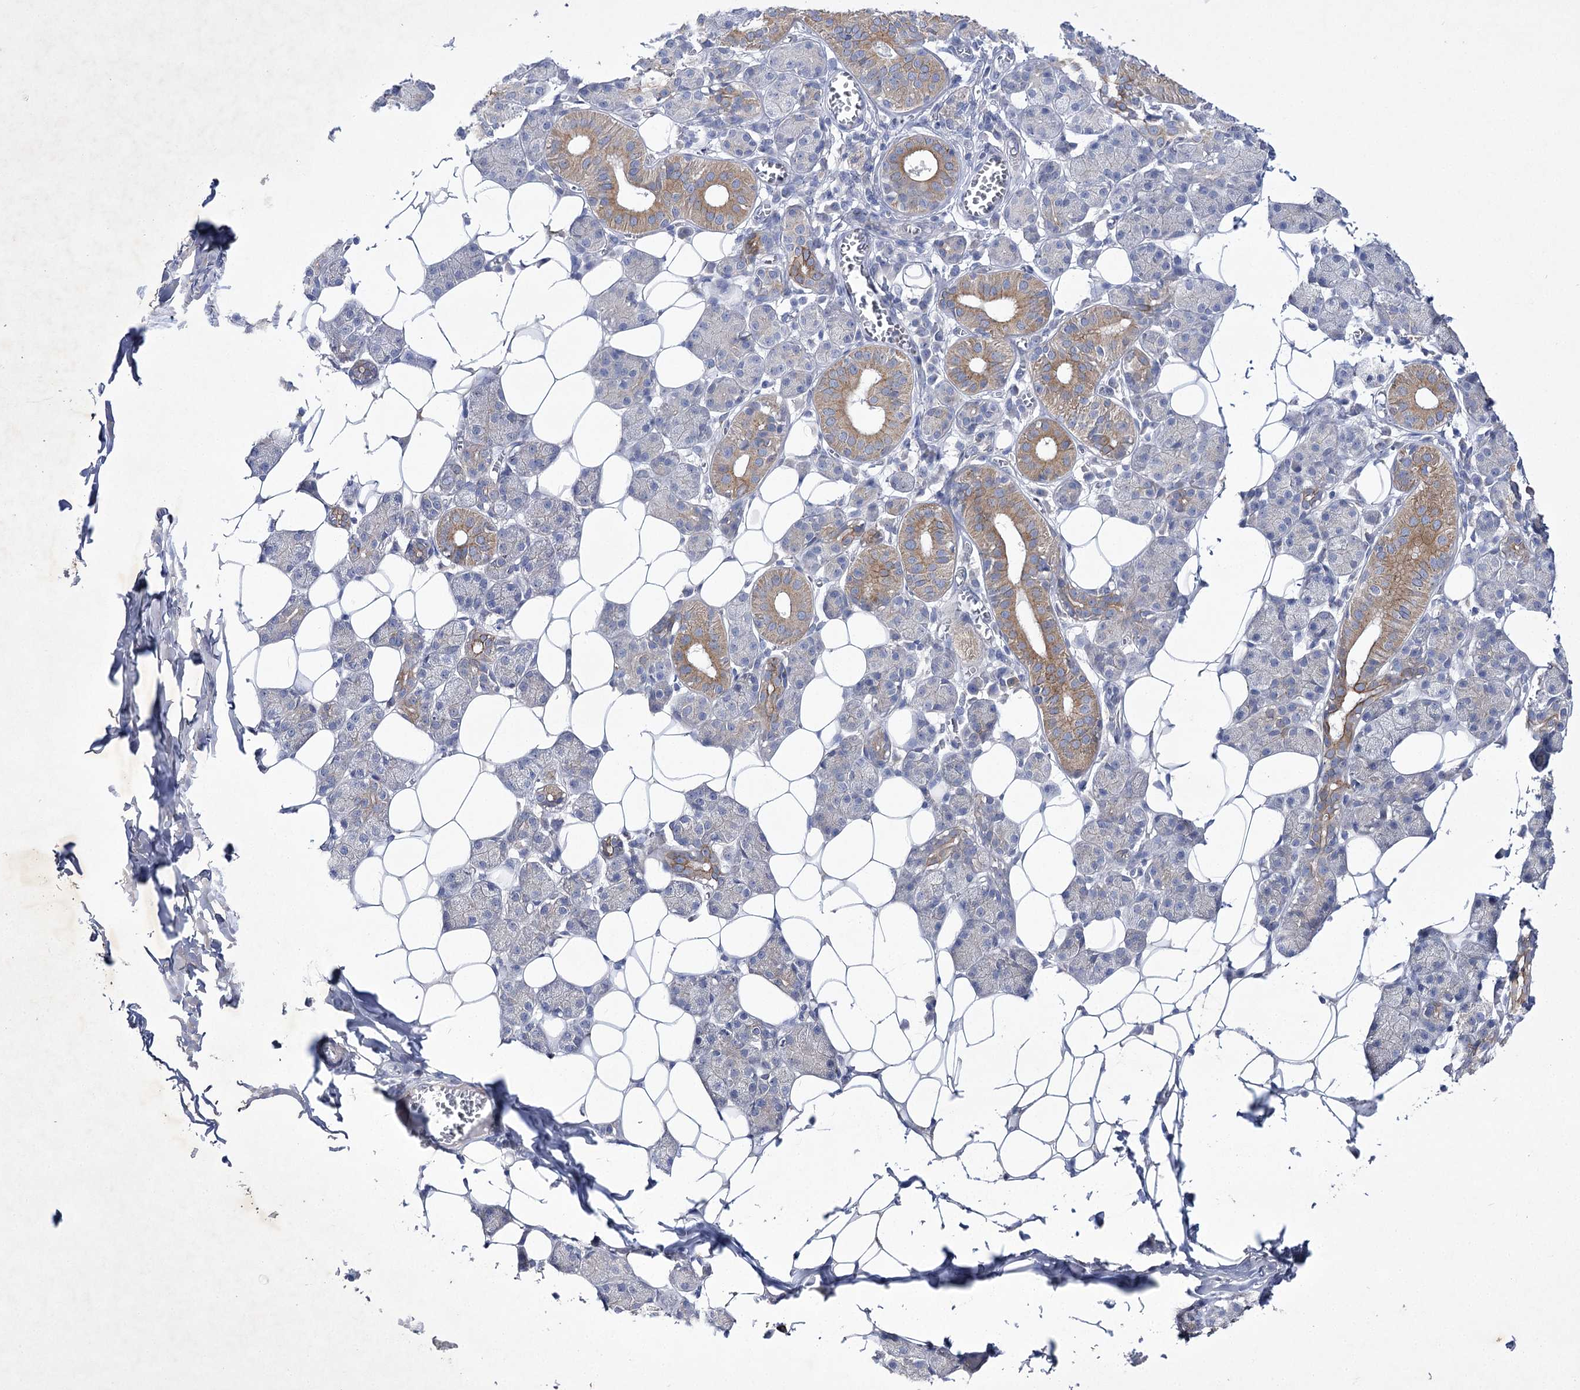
{"staining": {"intensity": "moderate", "quantity": "<25%", "location": "cytoplasmic/membranous"}, "tissue": "salivary gland", "cell_type": "Glandular cells", "image_type": "normal", "snomed": [{"axis": "morphology", "description": "Normal tissue, NOS"}, {"axis": "topography", "description": "Salivary gland"}], "caption": "IHC photomicrograph of normal salivary gland: human salivary gland stained using IHC displays low levels of moderate protein expression localized specifically in the cytoplasmic/membranous of glandular cells, appearing as a cytoplasmic/membranous brown color.", "gene": "COX15", "patient": {"sex": "female", "age": 33}}